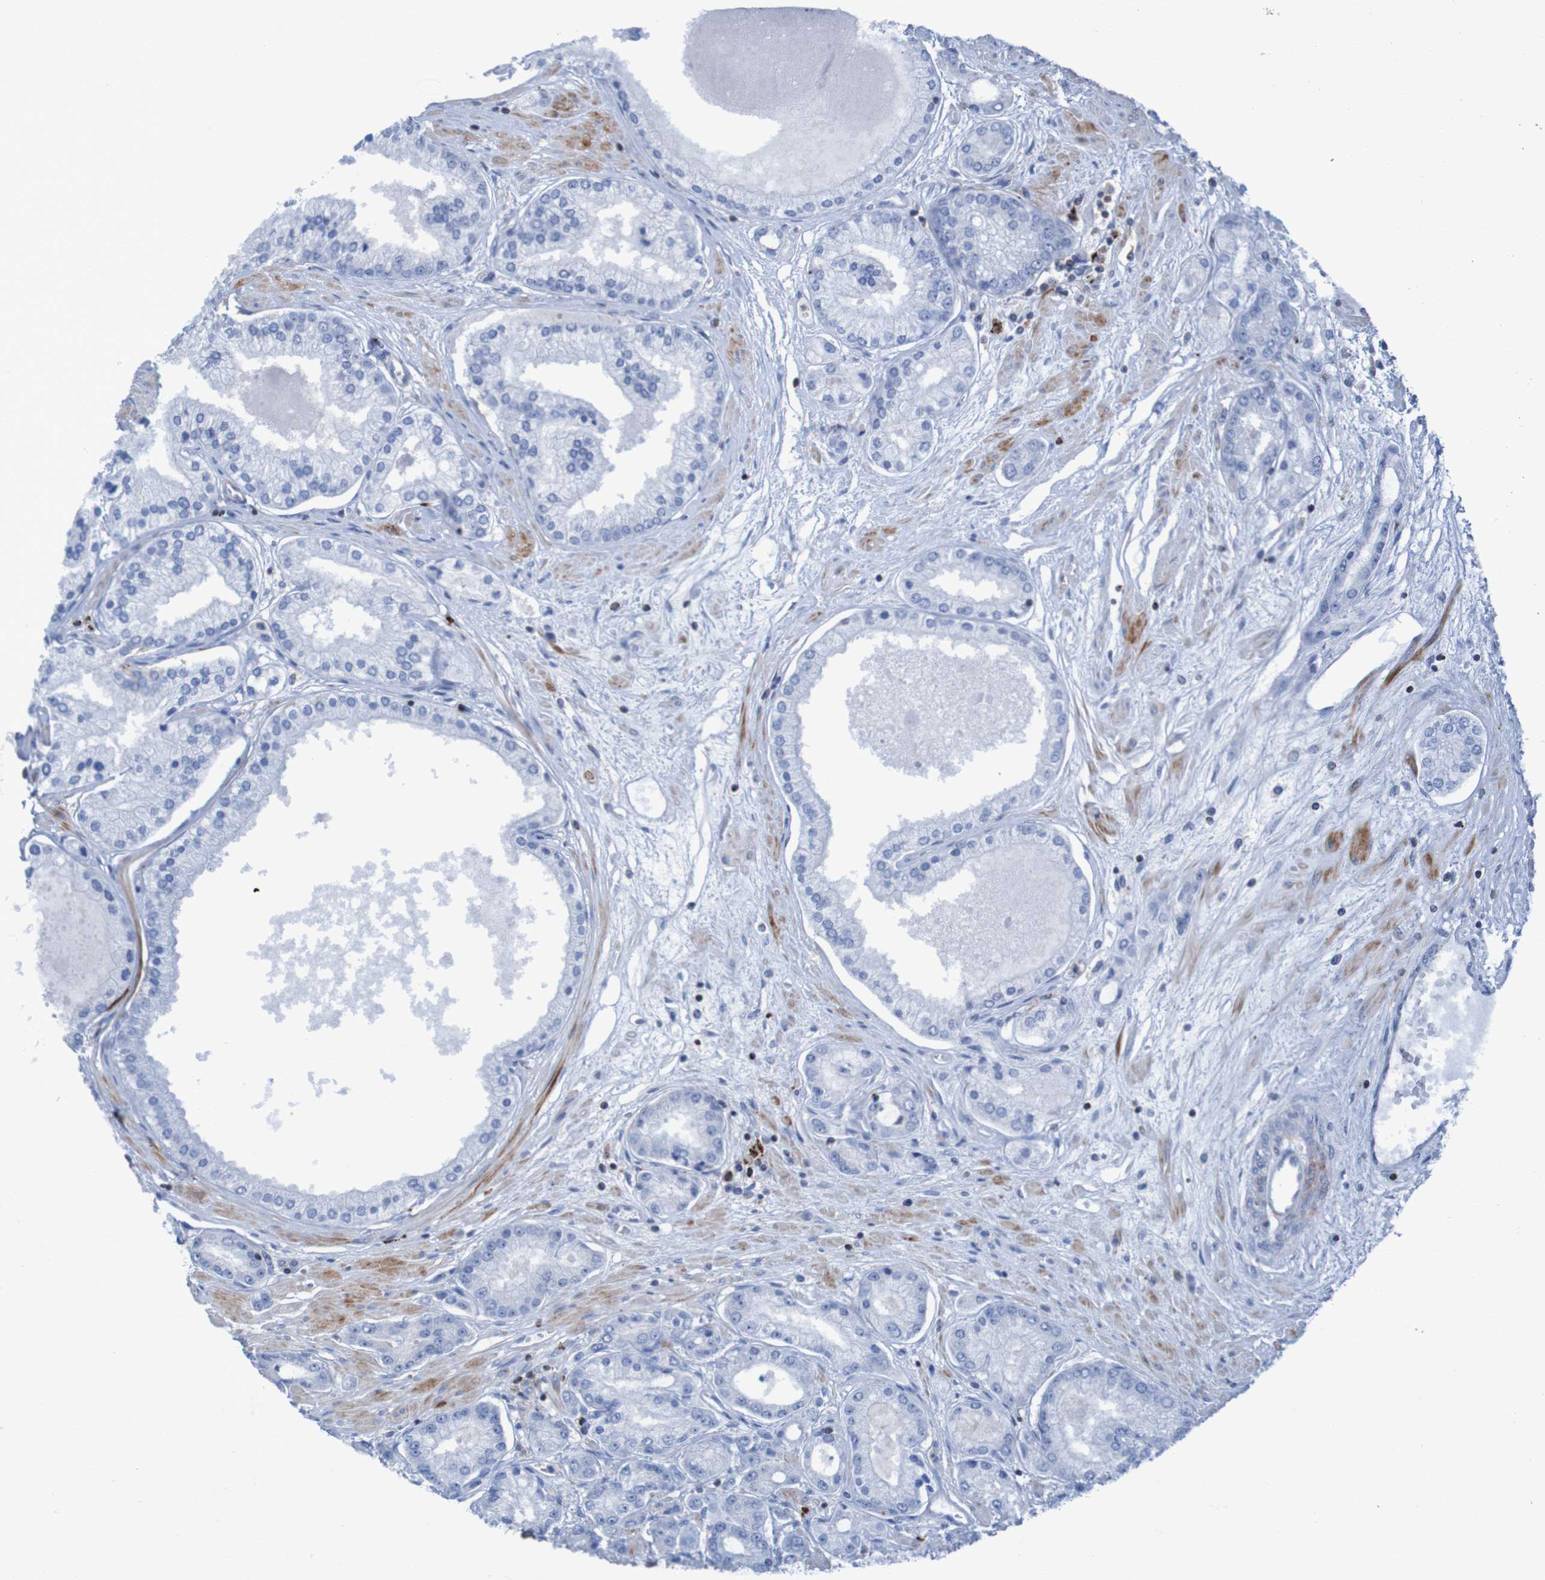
{"staining": {"intensity": "negative", "quantity": "none", "location": "none"}, "tissue": "prostate cancer", "cell_type": "Tumor cells", "image_type": "cancer", "snomed": [{"axis": "morphology", "description": "Adenocarcinoma, High grade"}, {"axis": "topography", "description": "Prostate"}], "caption": "This is an immunohistochemistry (IHC) micrograph of human prostate cancer (adenocarcinoma (high-grade)). There is no positivity in tumor cells.", "gene": "RNF182", "patient": {"sex": "male", "age": 59}}